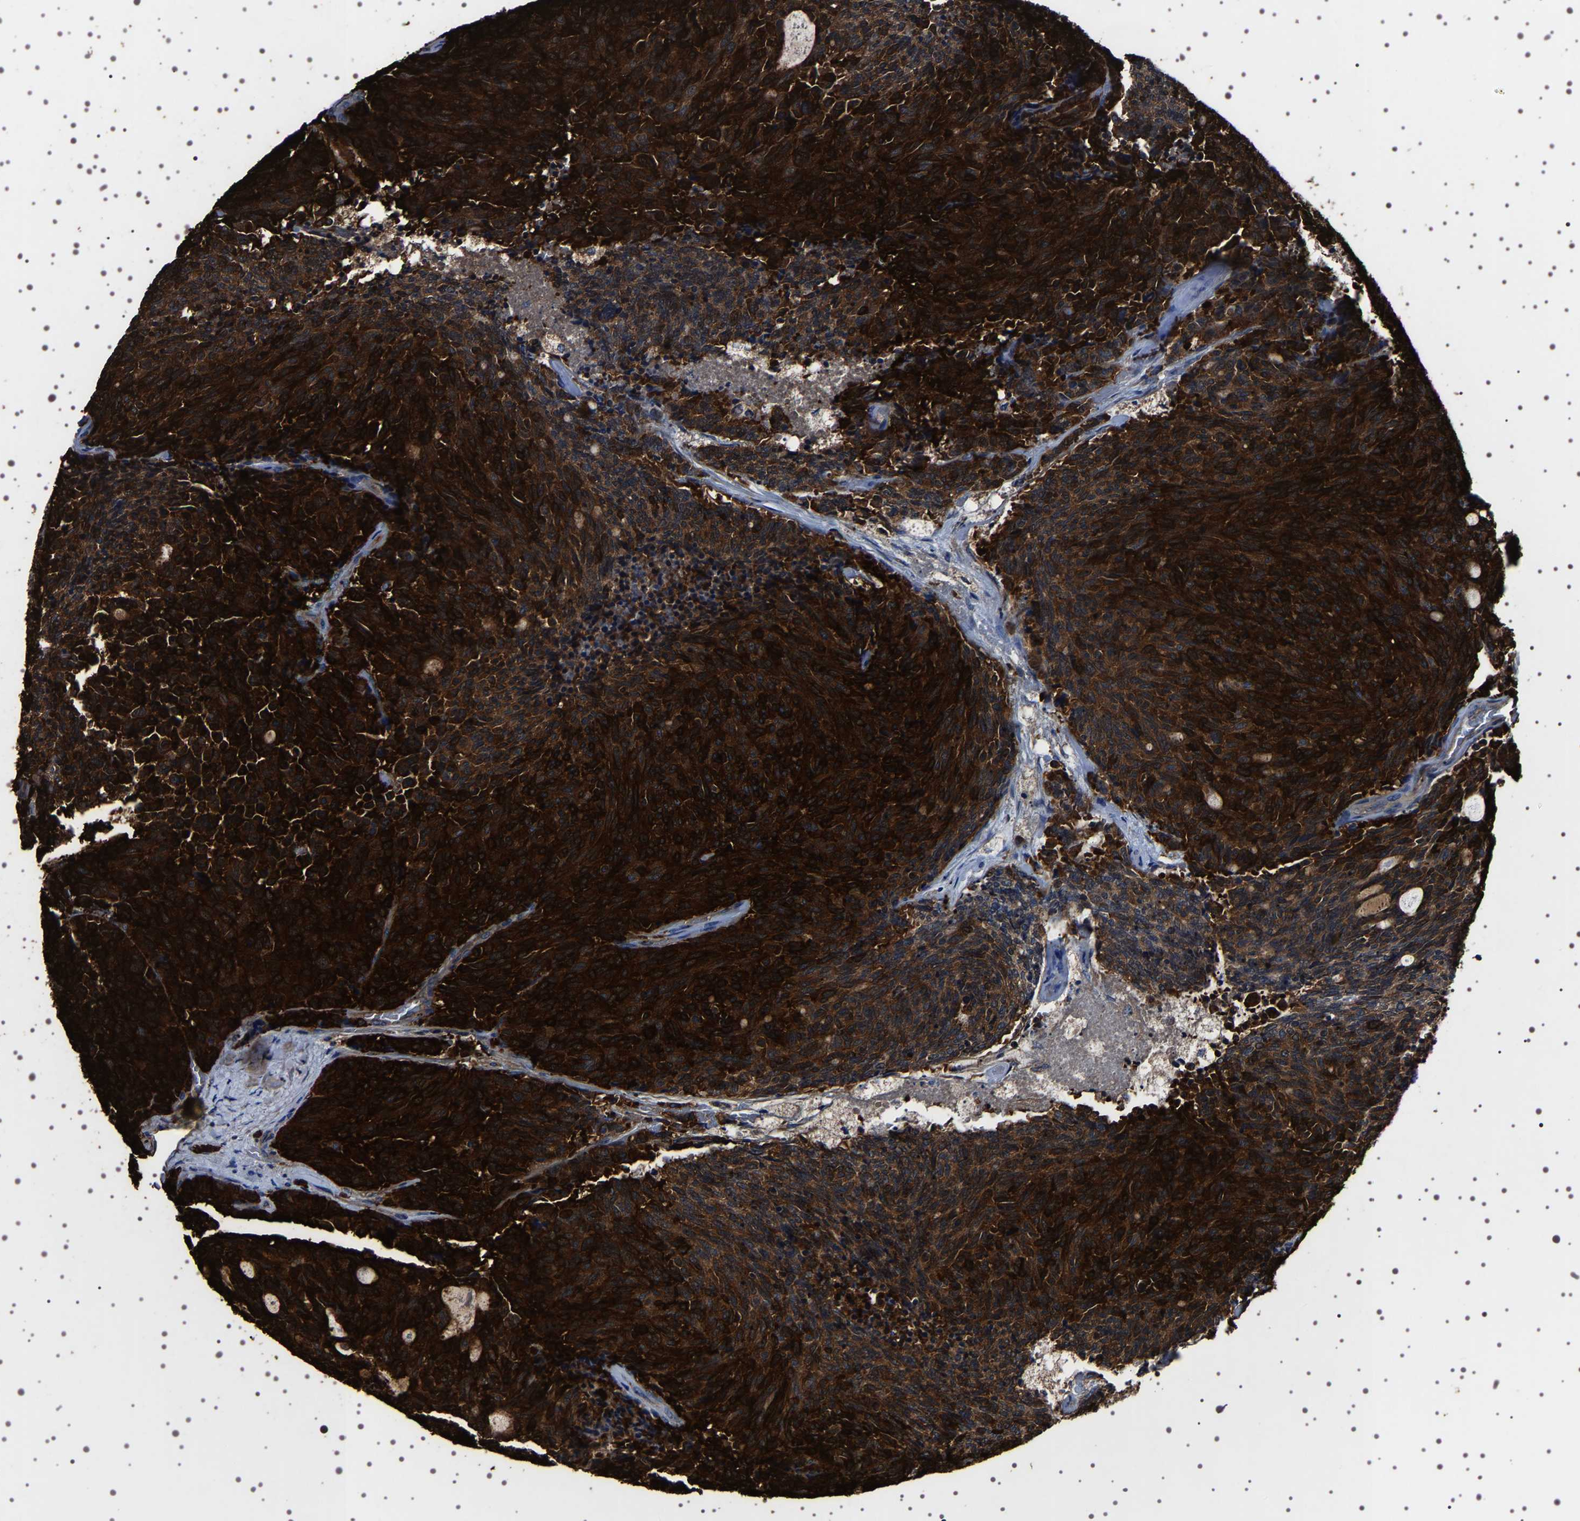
{"staining": {"intensity": "strong", "quantity": ">75%", "location": "cytoplasmic/membranous,nuclear"}, "tissue": "carcinoid", "cell_type": "Tumor cells", "image_type": "cancer", "snomed": [{"axis": "morphology", "description": "Carcinoid, malignant, NOS"}, {"axis": "topography", "description": "Pancreas"}], "caption": "IHC (DAB (3,3'-diaminobenzidine)) staining of human carcinoid demonstrates strong cytoplasmic/membranous and nuclear protein expression in about >75% of tumor cells.", "gene": "WDR1", "patient": {"sex": "female", "age": 54}}